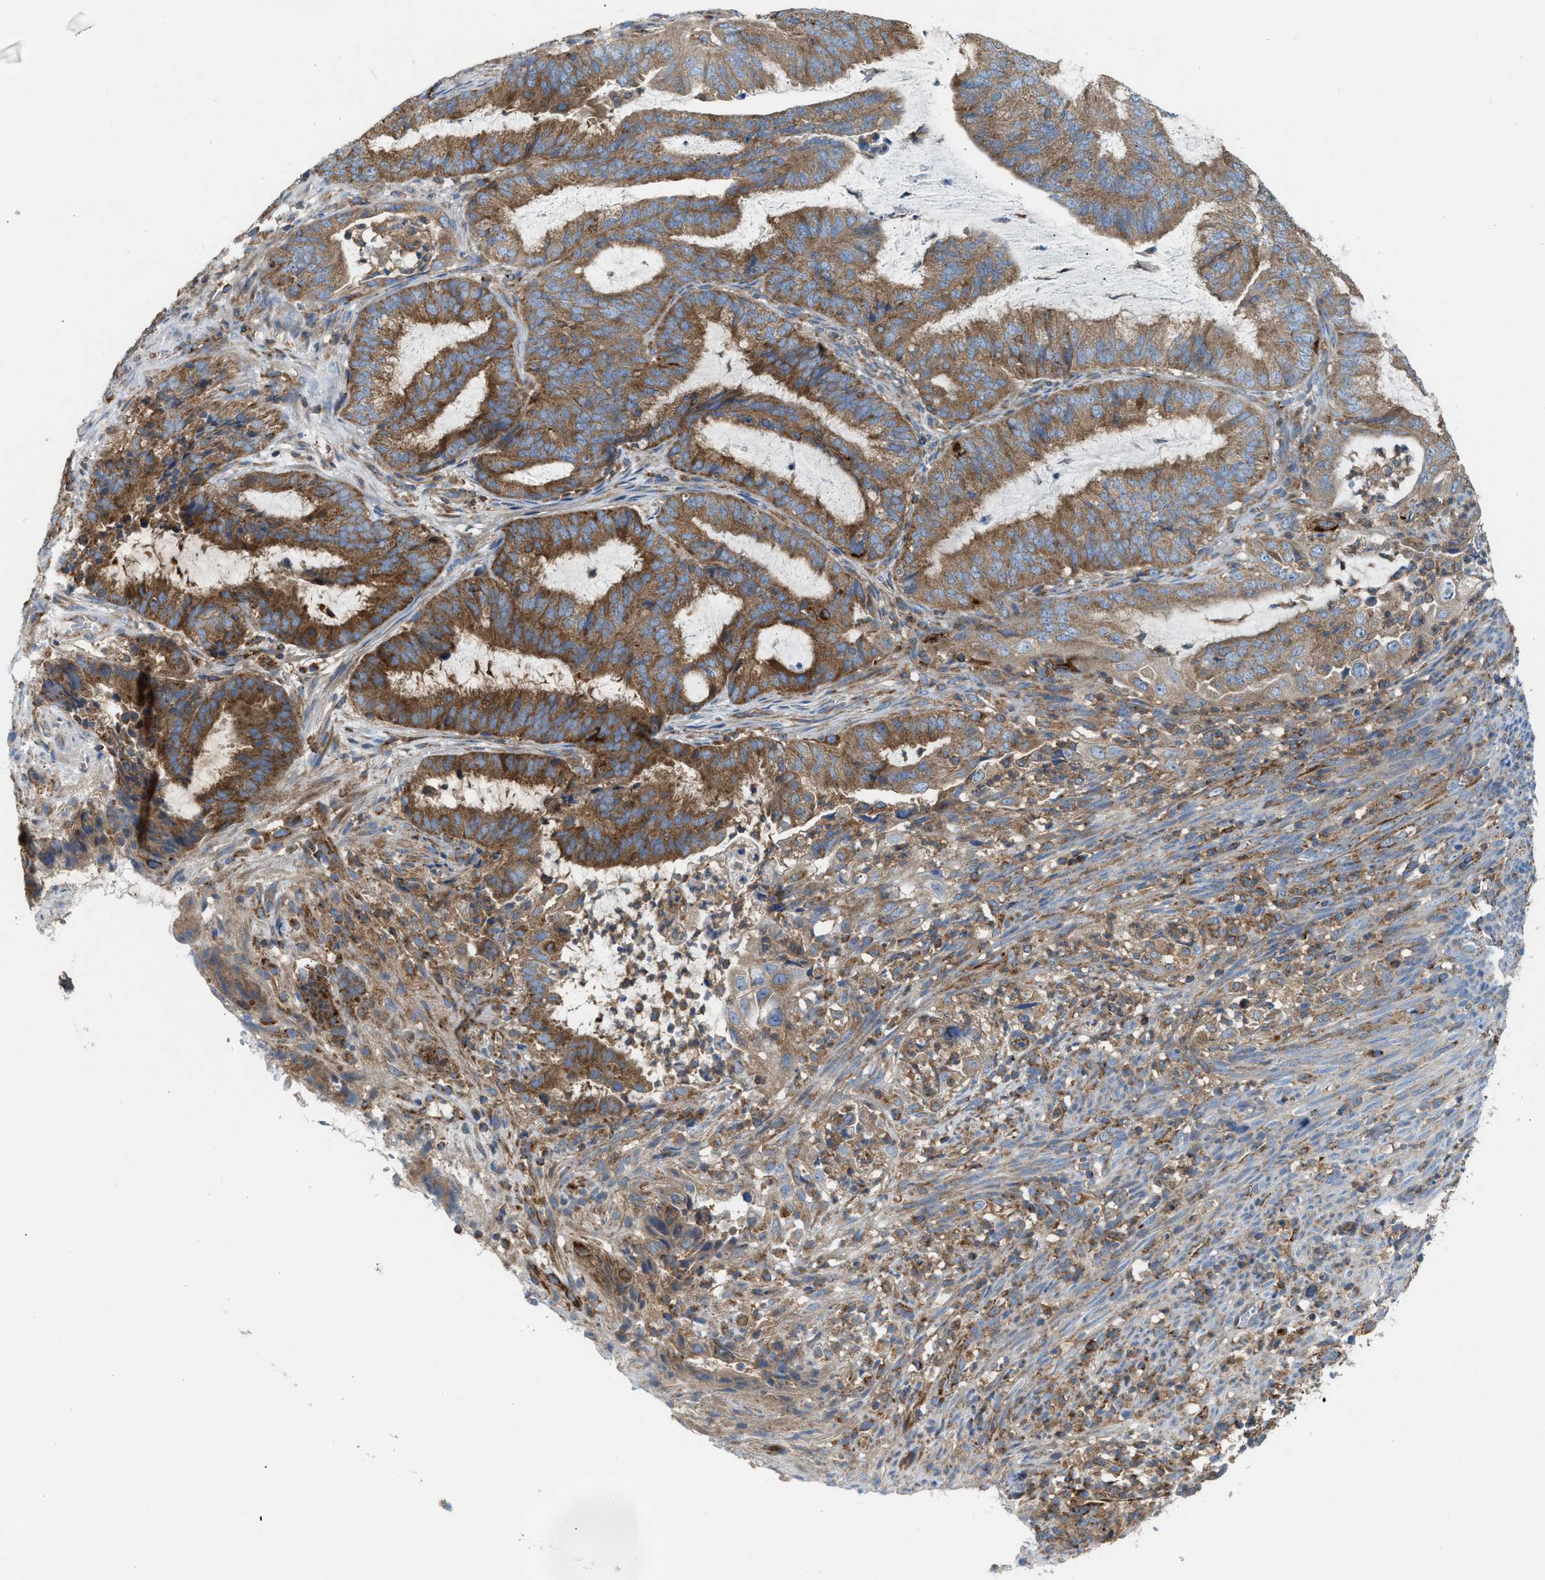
{"staining": {"intensity": "moderate", "quantity": ">75%", "location": "cytoplasmic/membranous"}, "tissue": "endometrial cancer", "cell_type": "Tumor cells", "image_type": "cancer", "snomed": [{"axis": "morphology", "description": "Adenocarcinoma, NOS"}, {"axis": "topography", "description": "Endometrium"}], "caption": "A histopathology image of human adenocarcinoma (endometrial) stained for a protein demonstrates moderate cytoplasmic/membranous brown staining in tumor cells.", "gene": "TBC1D15", "patient": {"sex": "female", "age": 51}}